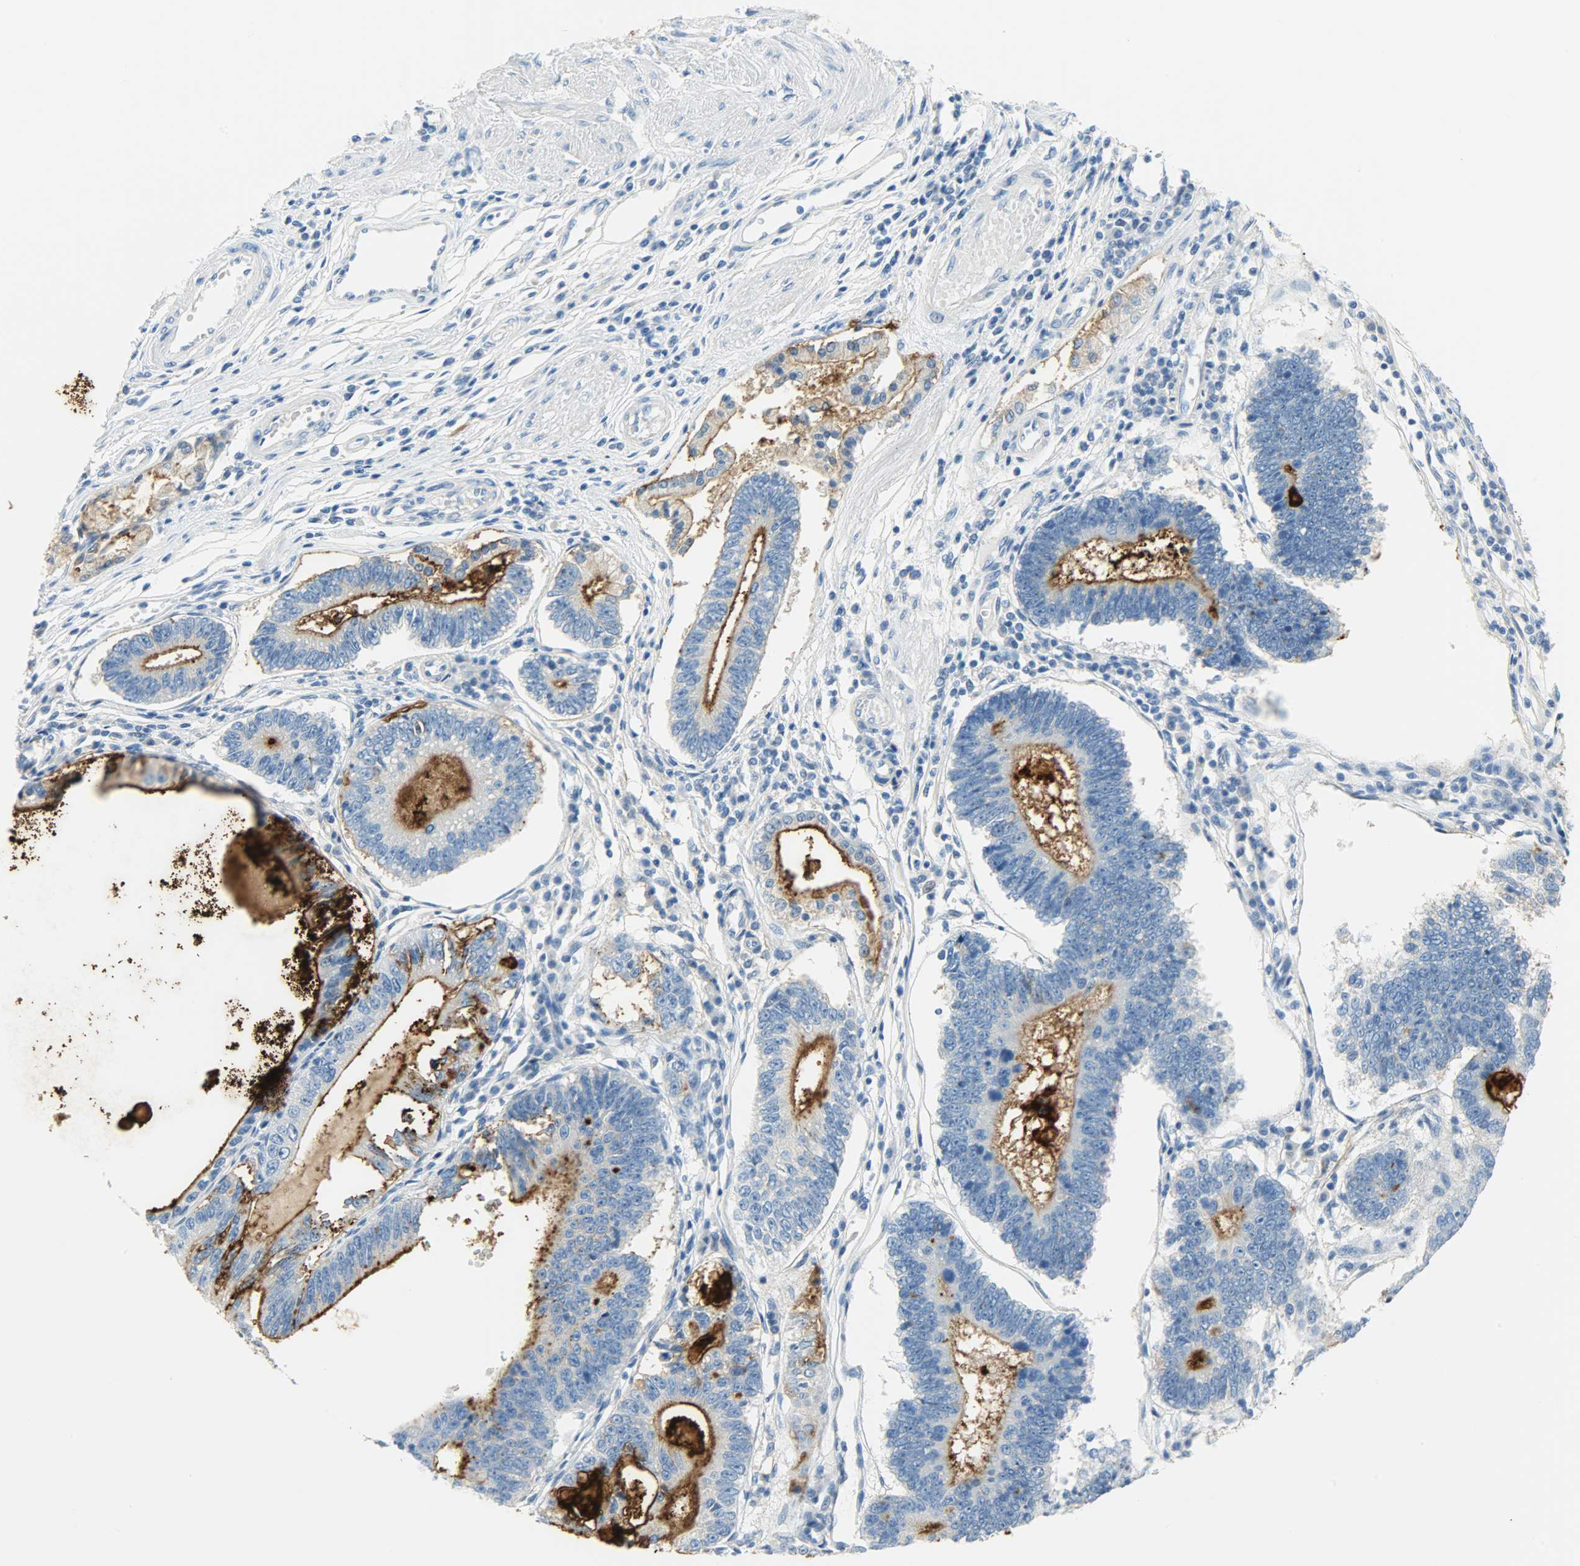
{"staining": {"intensity": "strong", "quantity": ">75%", "location": "cytoplasmic/membranous"}, "tissue": "stomach cancer", "cell_type": "Tumor cells", "image_type": "cancer", "snomed": [{"axis": "morphology", "description": "Adenocarcinoma, NOS"}, {"axis": "topography", "description": "Stomach"}], "caption": "Stomach cancer stained with DAB (3,3'-diaminobenzidine) IHC reveals high levels of strong cytoplasmic/membranous staining in about >75% of tumor cells. Nuclei are stained in blue.", "gene": "PROM1", "patient": {"sex": "male", "age": 59}}